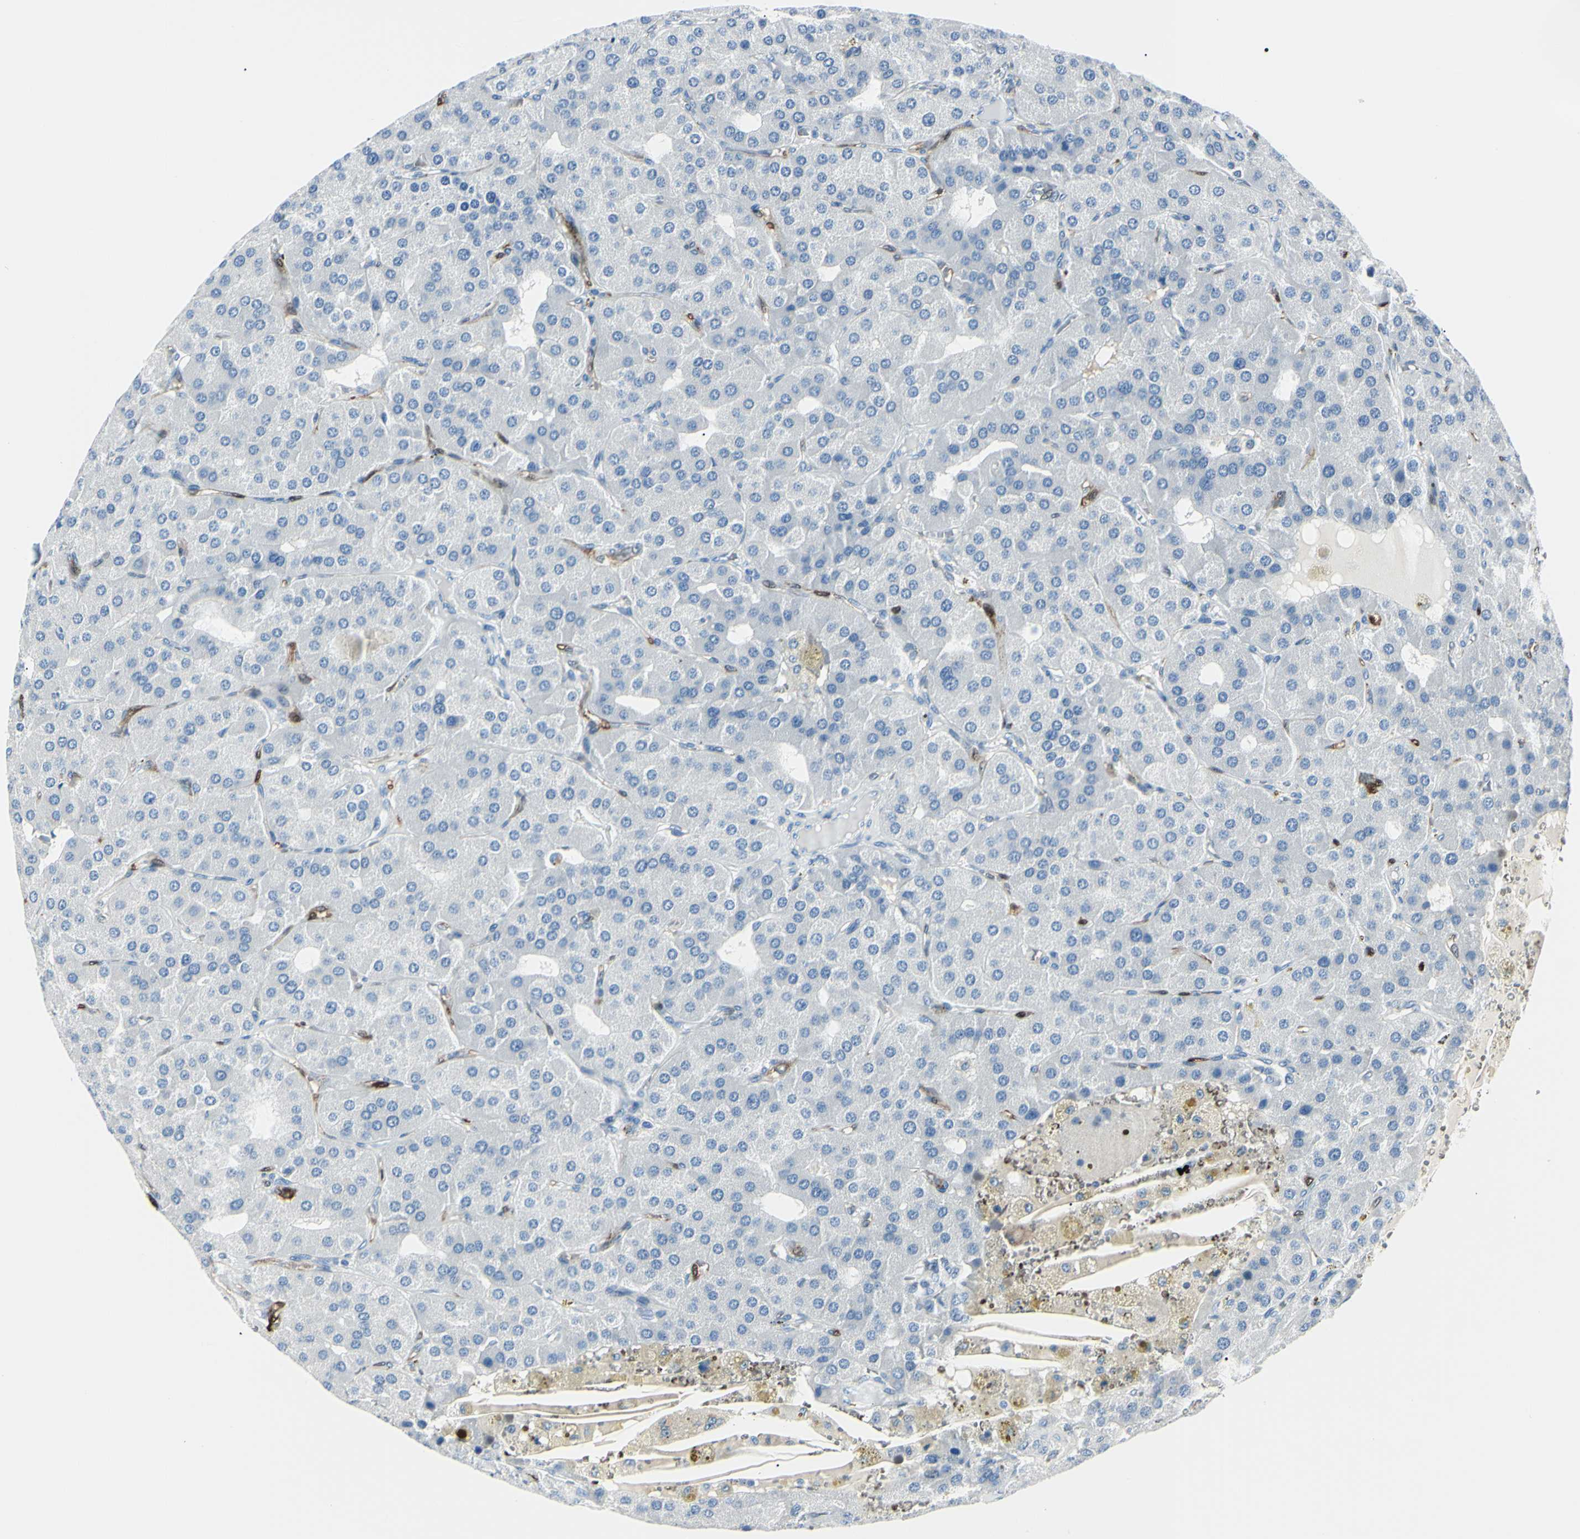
{"staining": {"intensity": "negative", "quantity": "none", "location": "none"}, "tissue": "parathyroid gland", "cell_type": "Glandular cells", "image_type": "normal", "snomed": [{"axis": "morphology", "description": "Normal tissue, NOS"}, {"axis": "morphology", "description": "Adenoma, NOS"}, {"axis": "topography", "description": "Parathyroid gland"}], "caption": "The immunohistochemistry (IHC) image has no significant staining in glandular cells of parathyroid gland.", "gene": "CA2", "patient": {"sex": "female", "age": 86}}